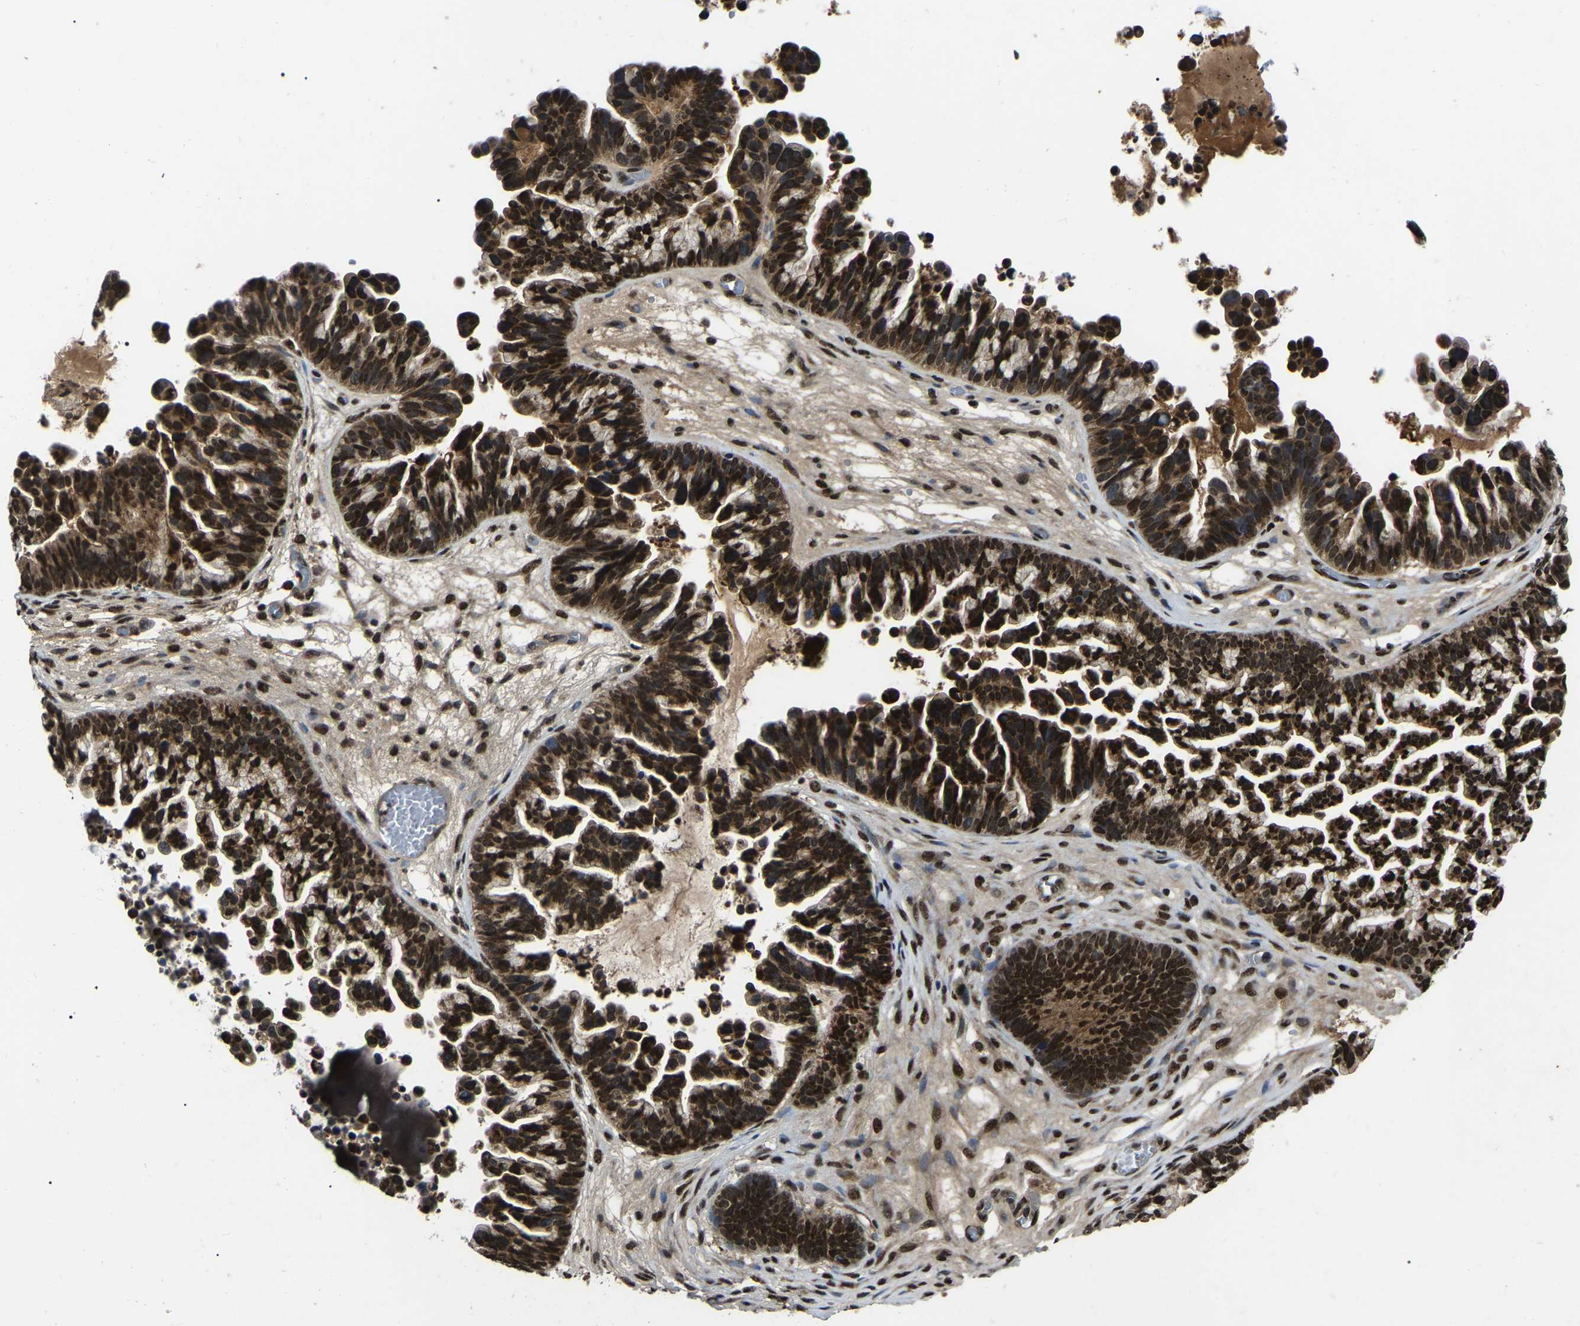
{"staining": {"intensity": "strong", "quantity": ">75%", "location": "nuclear"}, "tissue": "ovarian cancer", "cell_type": "Tumor cells", "image_type": "cancer", "snomed": [{"axis": "morphology", "description": "Cystadenocarcinoma, serous, NOS"}, {"axis": "topography", "description": "Ovary"}], "caption": "Immunohistochemical staining of ovarian serous cystadenocarcinoma reveals strong nuclear protein staining in approximately >75% of tumor cells.", "gene": "TRIM35", "patient": {"sex": "female", "age": 56}}